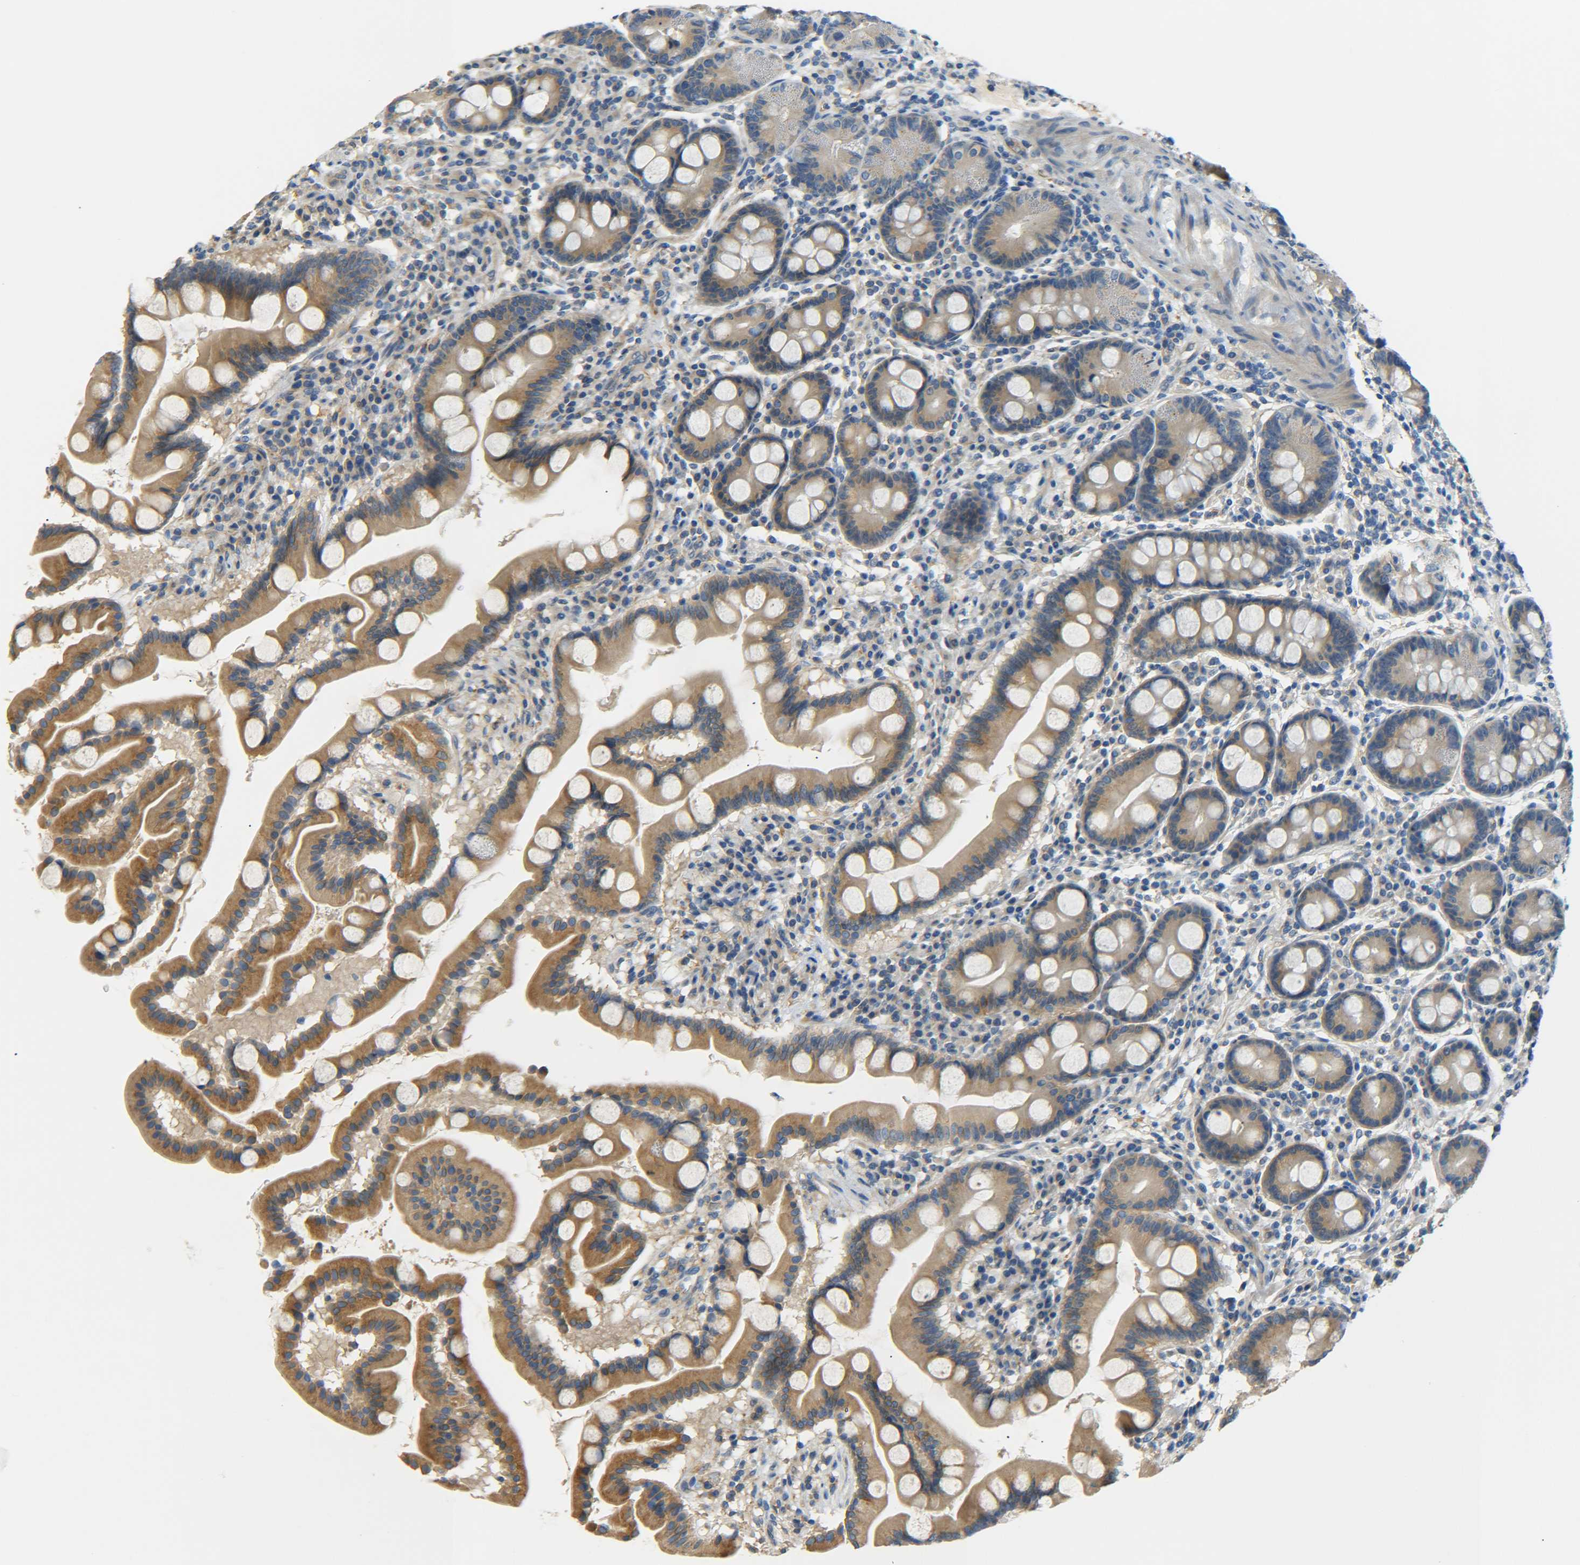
{"staining": {"intensity": "moderate", "quantity": ">75%", "location": "cytoplasmic/membranous"}, "tissue": "duodenum", "cell_type": "Glandular cells", "image_type": "normal", "snomed": [{"axis": "morphology", "description": "Normal tissue, NOS"}, {"axis": "topography", "description": "Duodenum"}], "caption": "Normal duodenum demonstrates moderate cytoplasmic/membranous expression in approximately >75% of glandular cells, visualized by immunohistochemistry.", "gene": "LRCH3", "patient": {"sex": "male", "age": 50}}